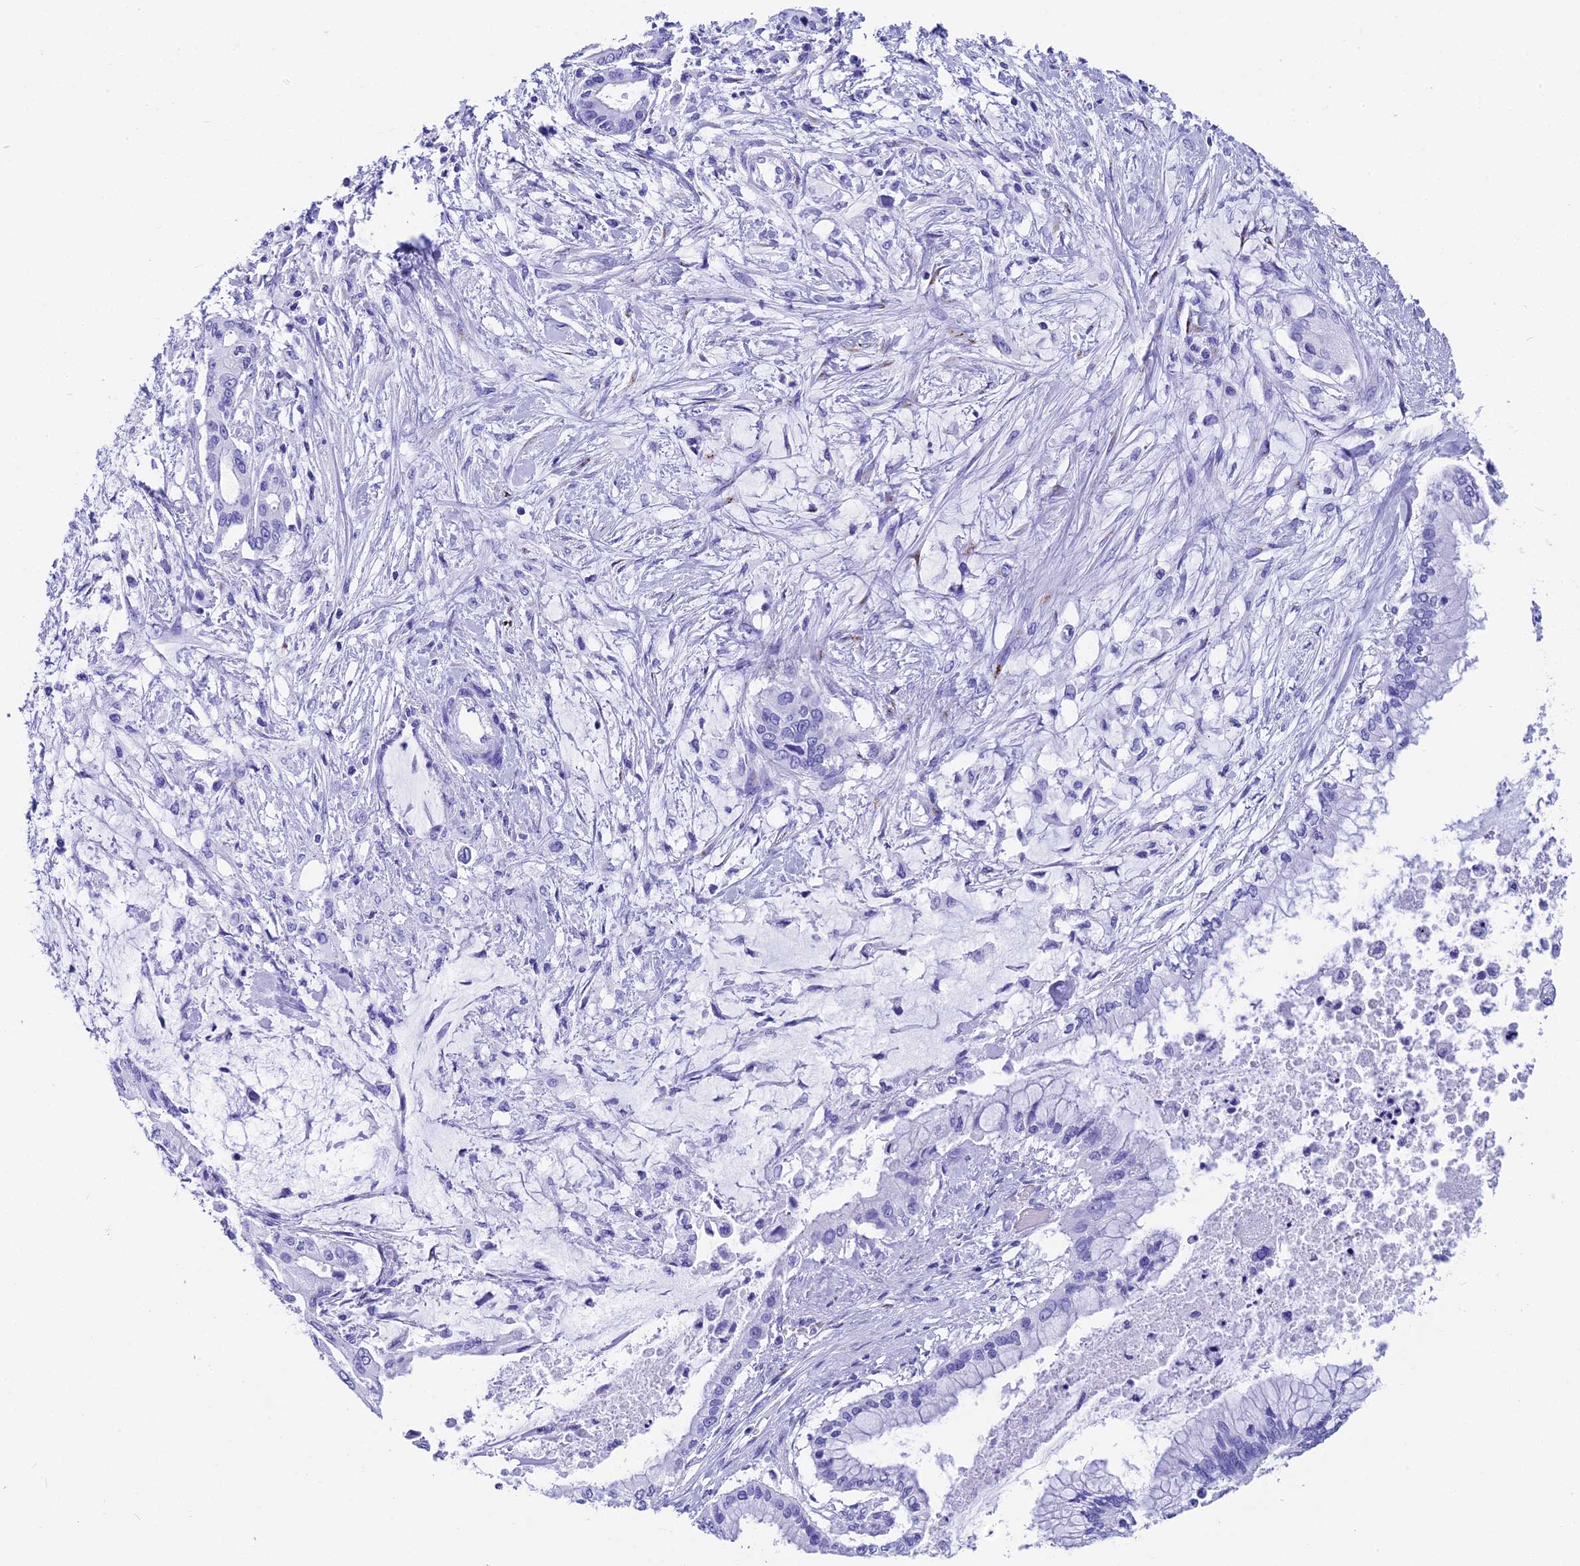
{"staining": {"intensity": "negative", "quantity": "none", "location": "none"}, "tissue": "pancreatic cancer", "cell_type": "Tumor cells", "image_type": "cancer", "snomed": [{"axis": "morphology", "description": "Adenocarcinoma, NOS"}, {"axis": "topography", "description": "Pancreas"}], "caption": "There is no significant expression in tumor cells of adenocarcinoma (pancreatic). The staining was performed using DAB to visualize the protein expression in brown, while the nuclei were stained in blue with hematoxylin (Magnification: 20x).", "gene": "AP3B2", "patient": {"sex": "male", "age": 46}}